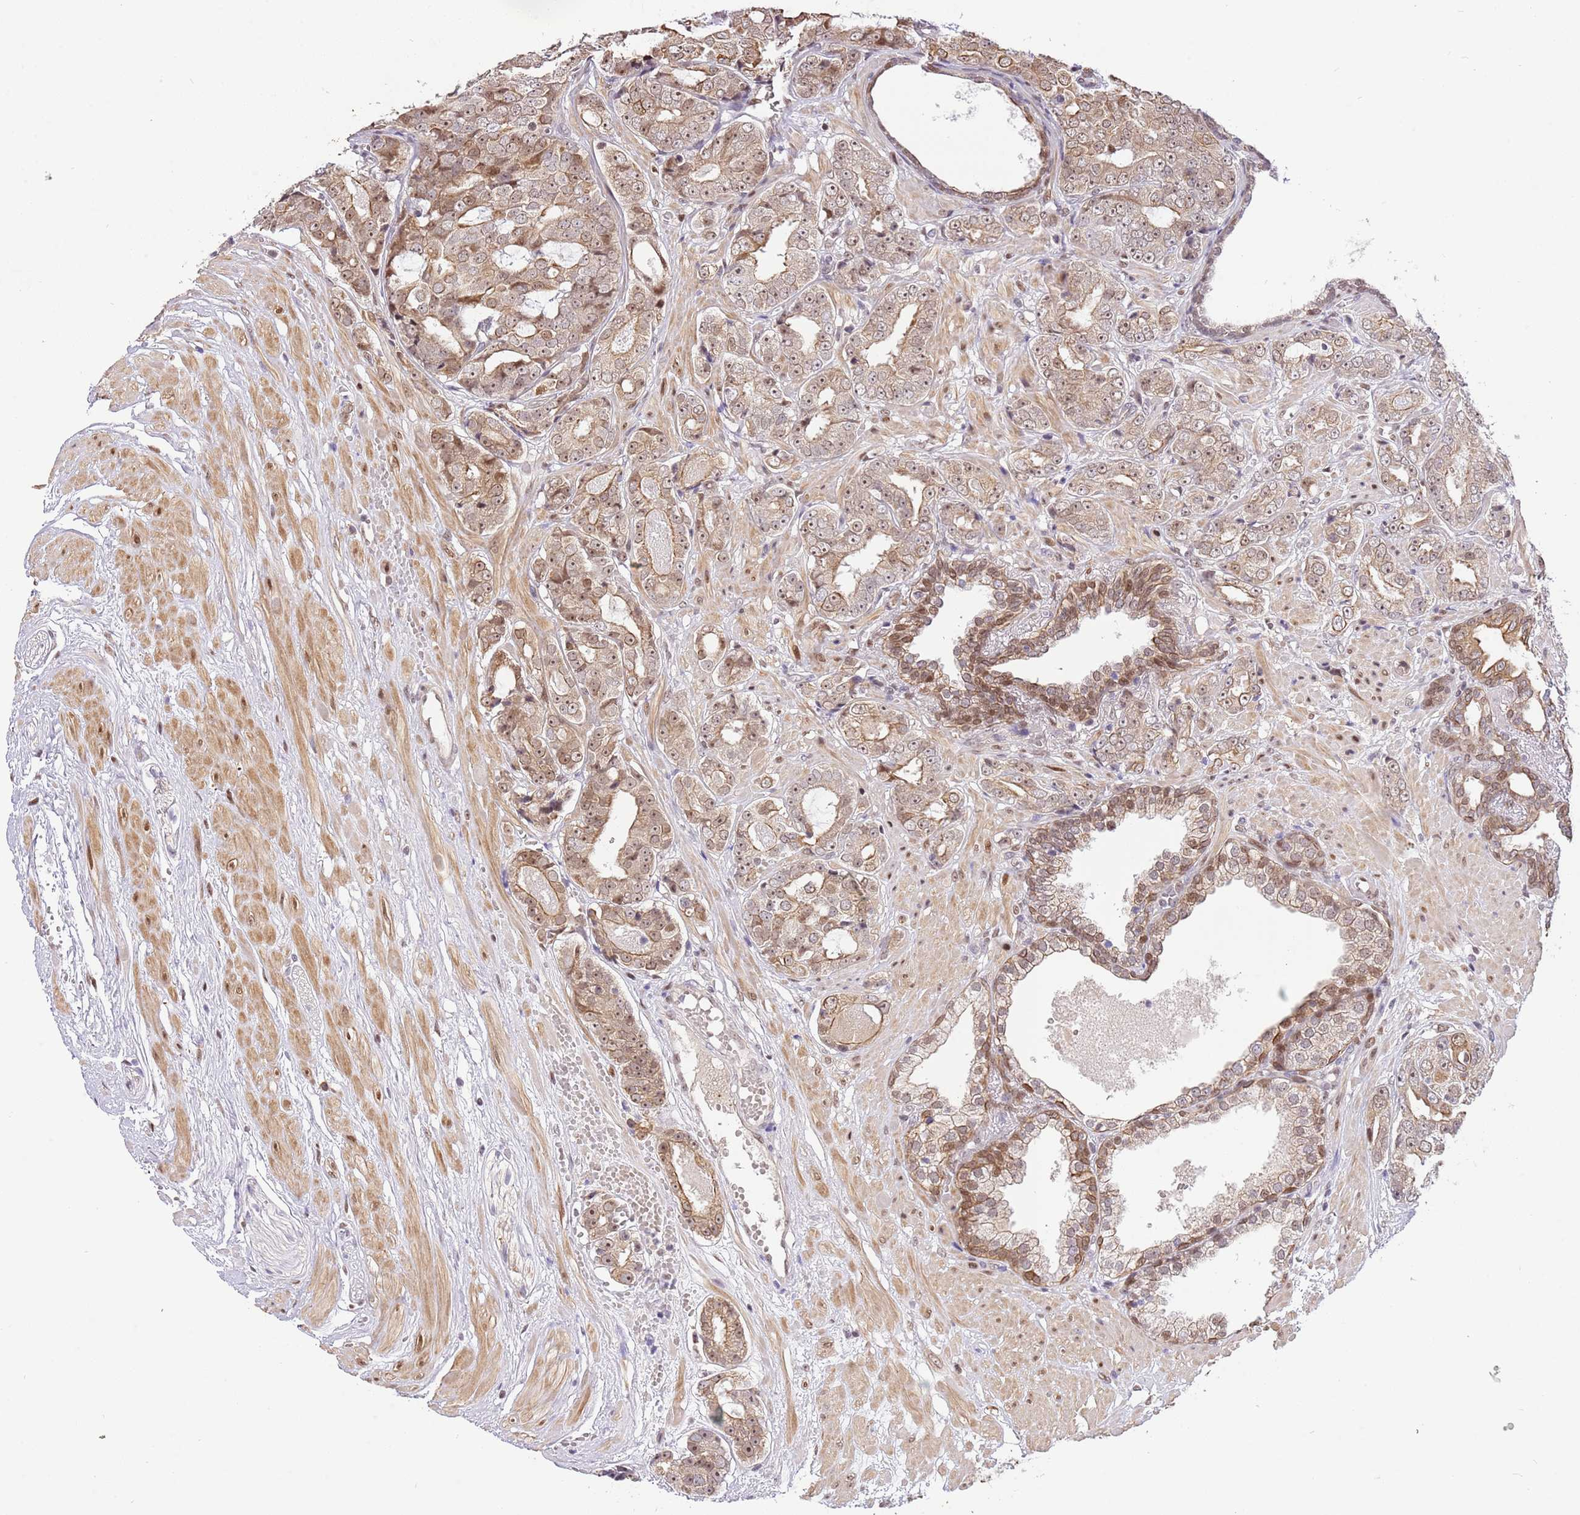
{"staining": {"intensity": "weak", "quantity": ">75%", "location": "cytoplasmic/membranous,nuclear"}, "tissue": "prostate cancer", "cell_type": "Tumor cells", "image_type": "cancer", "snomed": [{"axis": "morphology", "description": "Adenocarcinoma, High grade"}, {"axis": "topography", "description": "Prostate"}], "caption": "IHC staining of prostate cancer (adenocarcinoma (high-grade)), which displays low levels of weak cytoplasmic/membranous and nuclear positivity in approximately >75% of tumor cells indicating weak cytoplasmic/membranous and nuclear protein positivity. The staining was performed using DAB (3,3'-diaminobenzidine) (brown) for protein detection and nuclei were counterstained in hematoxylin (blue).", "gene": "RFK", "patient": {"sex": "male", "age": 71}}